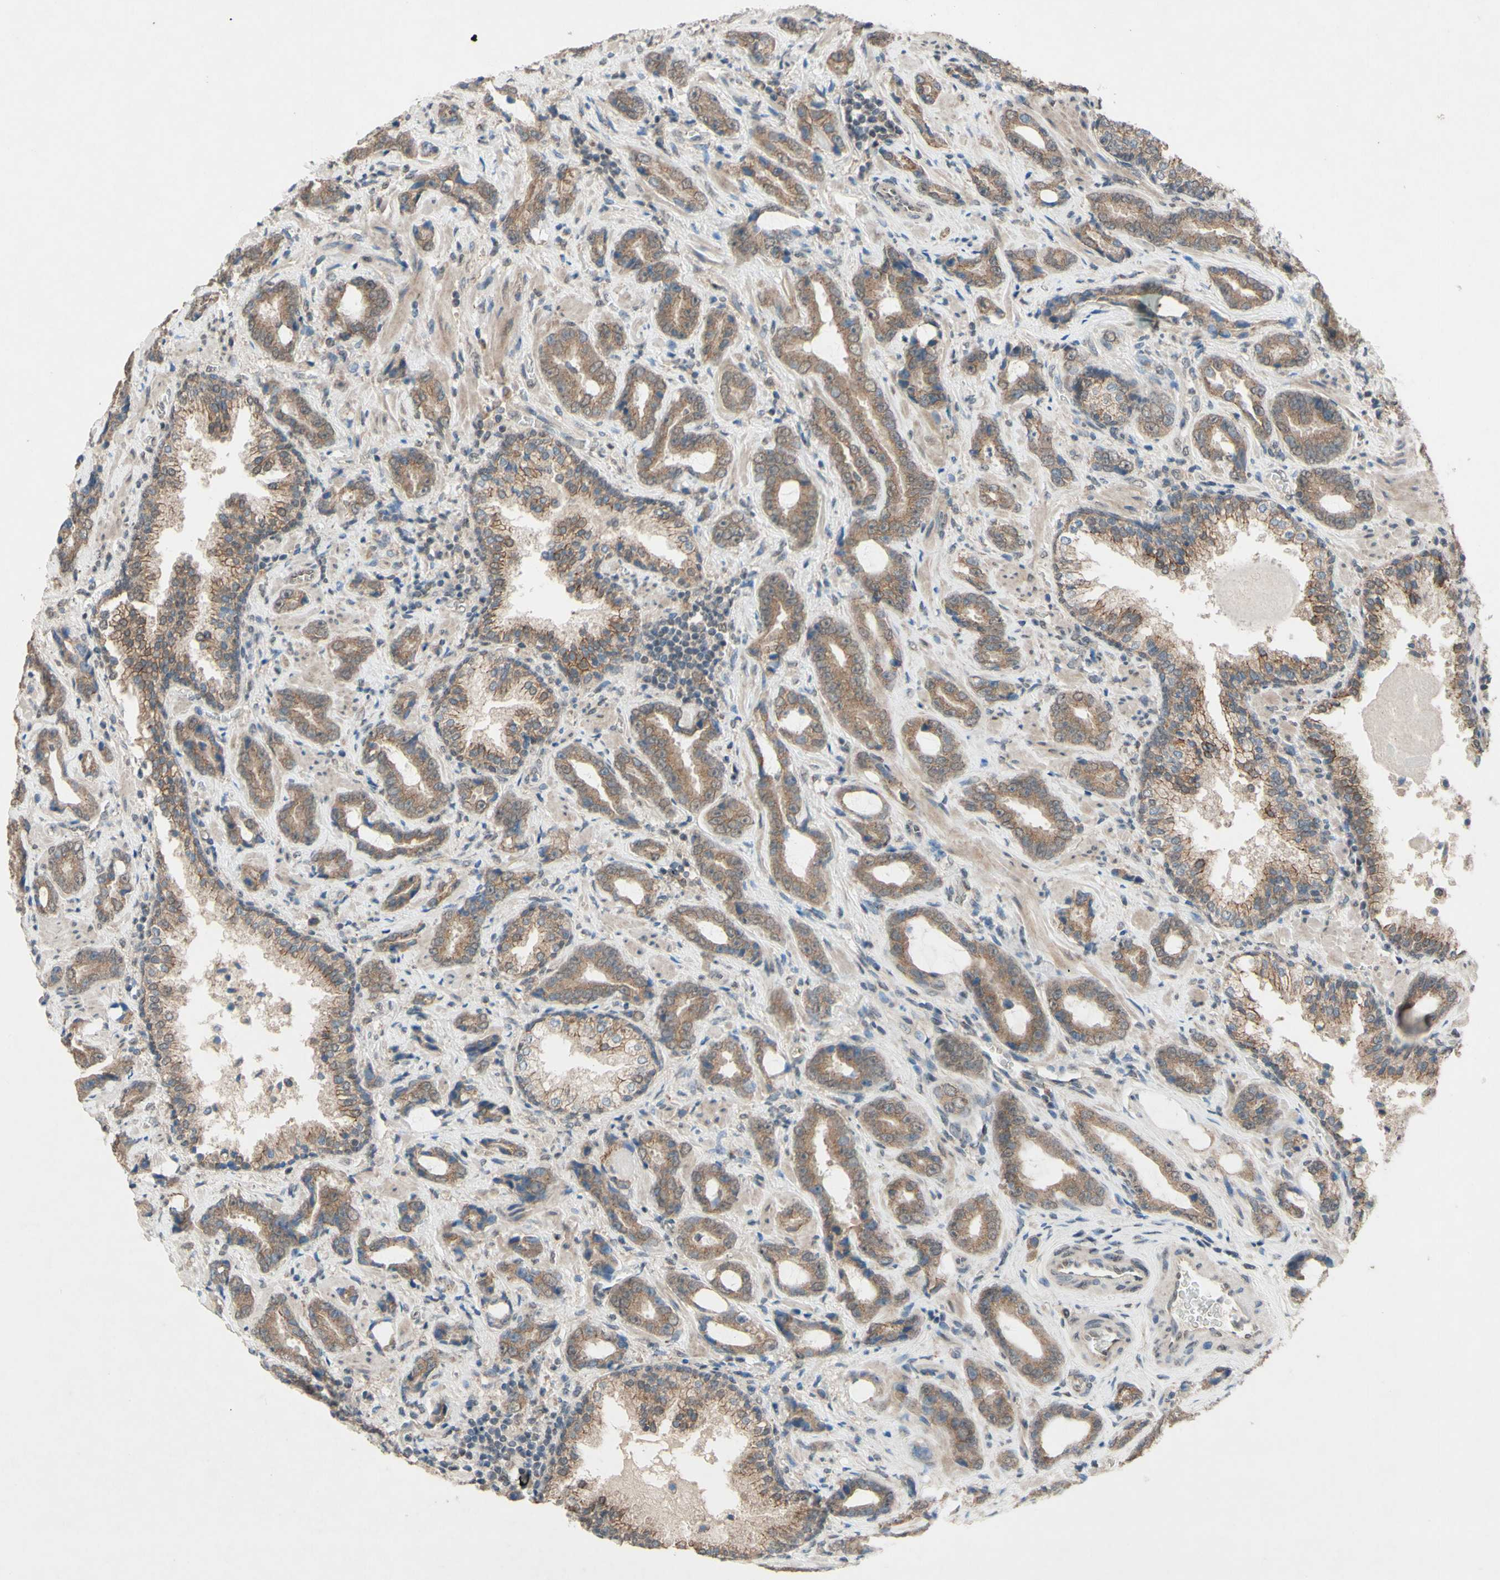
{"staining": {"intensity": "moderate", "quantity": ">75%", "location": "cytoplasmic/membranous"}, "tissue": "prostate cancer", "cell_type": "Tumor cells", "image_type": "cancer", "snomed": [{"axis": "morphology", "description": "Adenocarcinoma, Low grade"}, {"axis": "topography", "description": "Prostate"}], "caption": "The micrograph exhibits a brown stain indicating the presence of a protein in the cytoplasmic/membranous of tumor cells in prostate cancer (adenocarcinoma (low-grade)).", "gene": "CDCP1", "patient": {"sex": "male", "age": 60}}